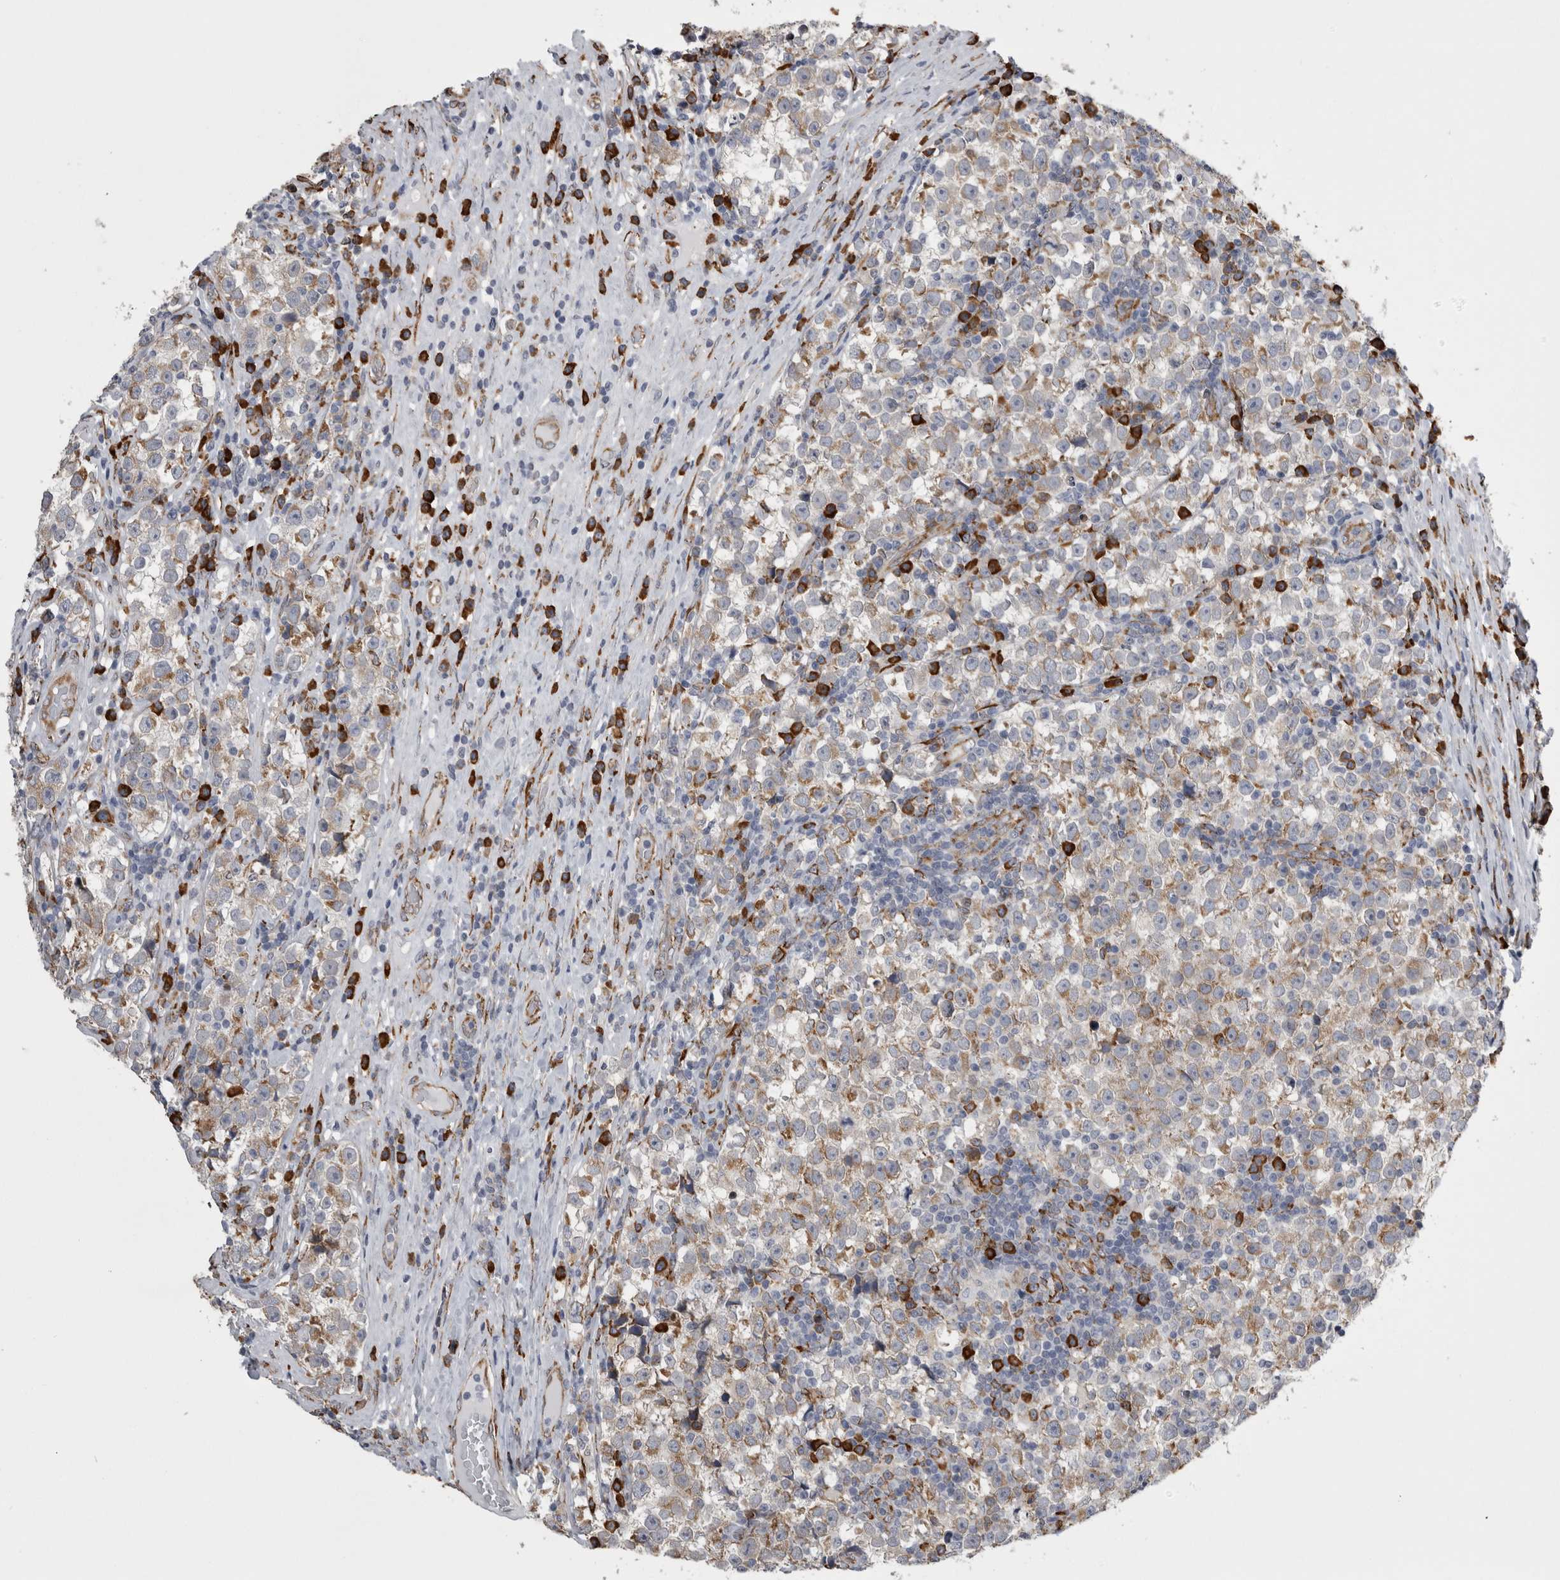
{"staining": {"intensity": "weak", "quantity": ">75%", "location": "cytoplasmic/membranous"}, "tissue": "testis cancer", "cell_type": "Tumor cells", "image_type": "cancer", "snomed": [{"axis": "morphology", "description": "Normal tissue, NOS"}, {"axis": "morphology", "description": "Seminoma, NOS"}, {"axis": "topography", "description": "Testis"}], "caption": "About >75% of tumor cells in testis seminoma demonstrate weak cytoplasmic/membranous protein expression as visualized by brown immunohistochemical staining.", "gene": "FHIP2B", "patient": {"sex": "male", "age": 43}}